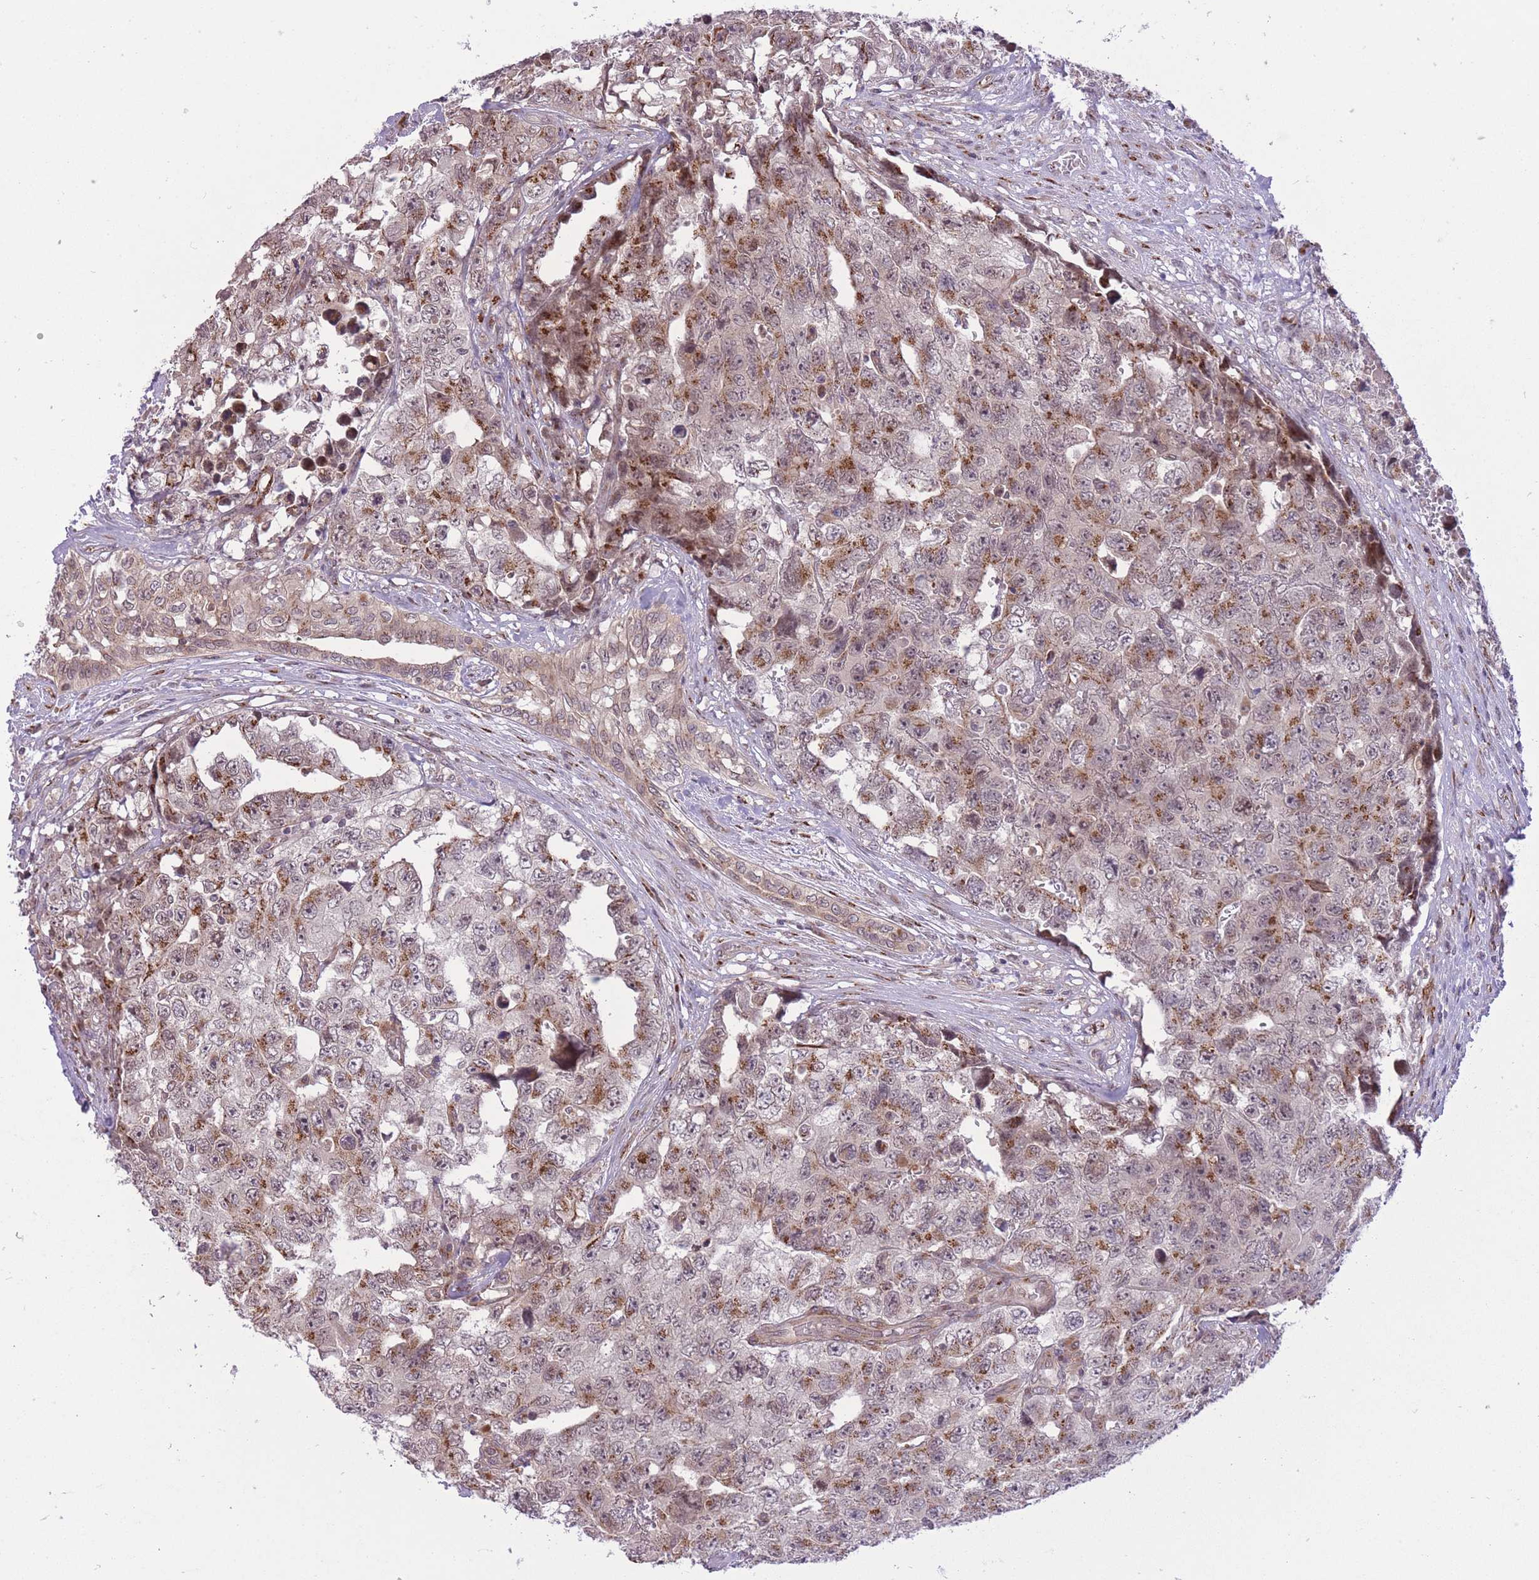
{"staining": {"intensity": "moderate", "quantity": ">75%", "location": "cytoplasmic/membranous"}, "tissue": "testis cancer", "cell_type": "Tumor cells", "image_type": "cancer", "snomed": [{"axis": "morphology", "description": "Carcinoma, Embryonal, NOS"}, {"axis": "topography", "description": "Testis"}], "caption": "About >75% of tumor cells in human testis embryonal carcinoma display moderate cytoplasmic/membranous protein expression as visualized by brown immunohistochemical staining.", "gene": "ZBED5", "patient": {"sex": "male", "age": 31}}